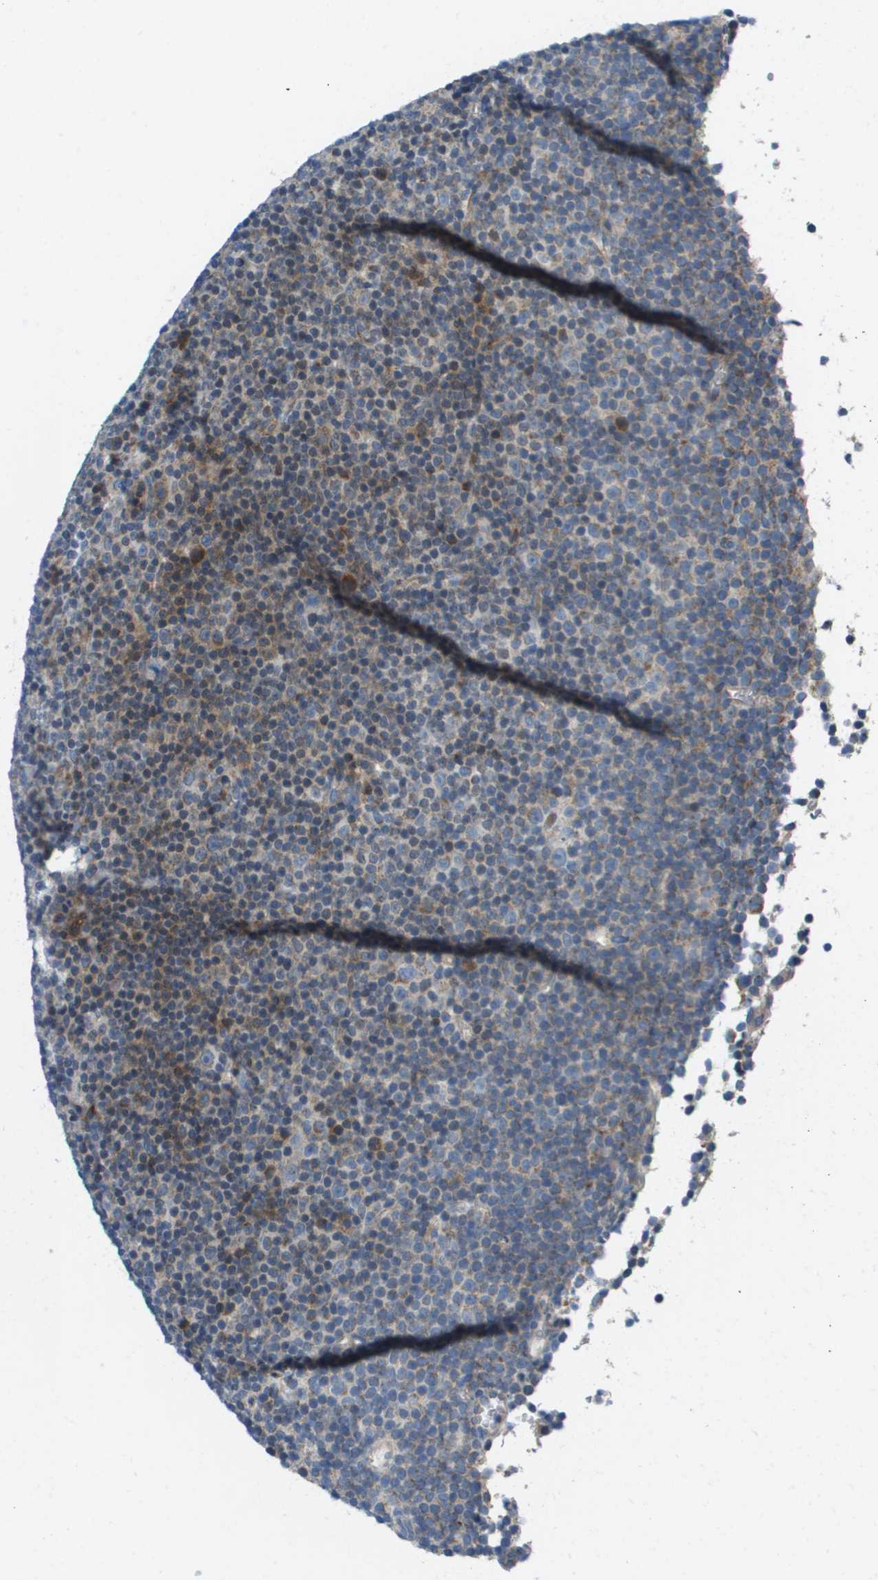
{"staining": {"intensity": "weak", "quantity": "<25%", "location": "cytoplasmic/membranous"}, "tissue": "lymphoma", "cell_type": "Tumor cells", "image_type": "cancer", "snomed": [{"axis": "morphology", "description": "Malignant lymphoma, non-Hodgkin's type, Low grade"}, {"axis": "topography", "description": "Lymph node"}], "caption": "There is no significant staining in tumor cells of low-grade malignant lymphoma, non-Hodgkin's type. The staining was performed using DAB (3,3'-diaminobenzidine) to visualize the protein expression in brown, while the nuclei were stained in blue with hematoxylin (Magnification: 20x).", "gene": "KRT23", "patient": {"sex": "female", "age": 67}}